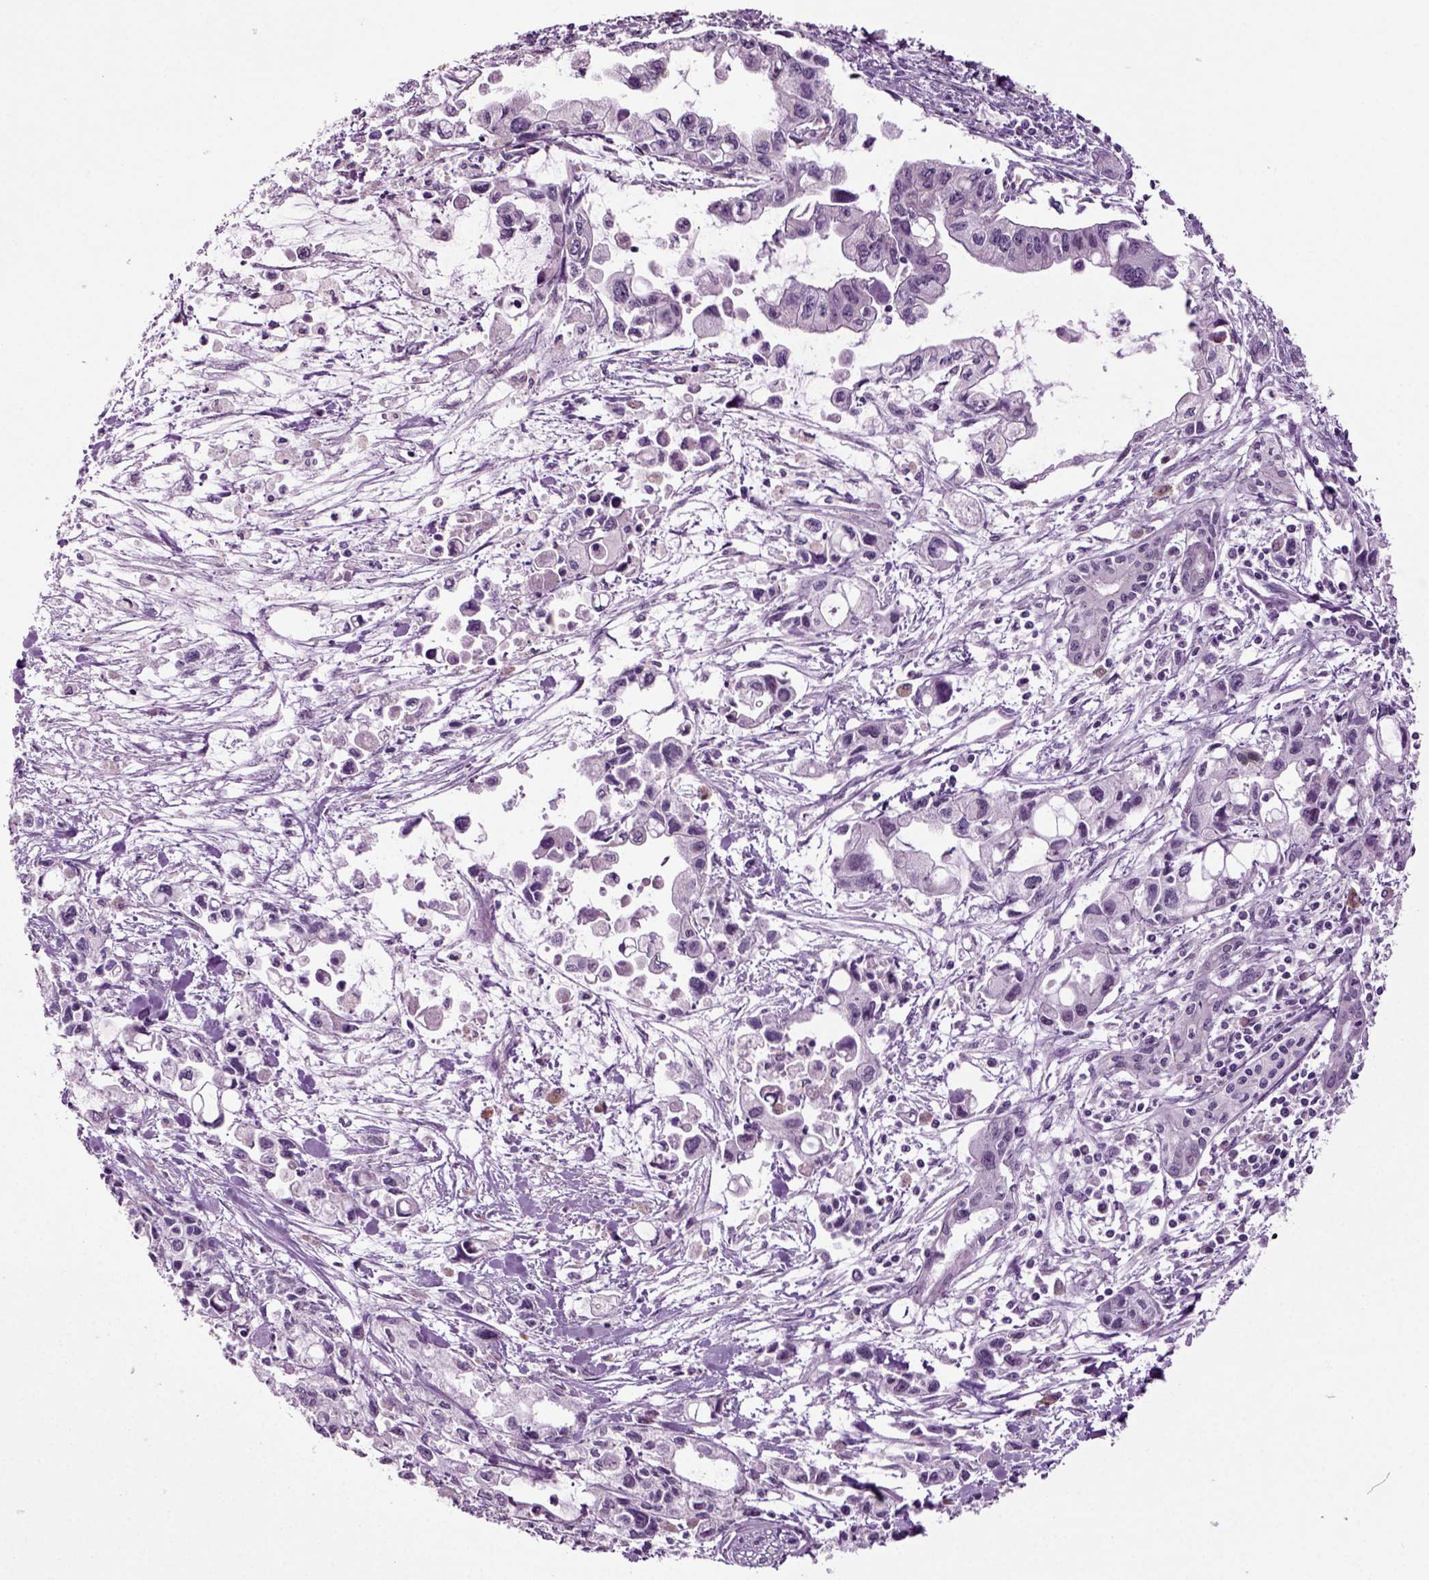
{"staining": {"intensity": "negative", "quantity": "none", "location": "none"}, "tissue": "pancreatic cancer", "cell_type": "Tumor cells", "image_type": "cancer", "snomed": [{"axis": "morphology", "description": "Adenocarcinoma, NOS"}, {"axis": "topography", "description": "Pancreas"}], "caption": "This image is of pancreatic cancer stained with immunohistochemistry (IHC) to label a protein in brown with the nuclei are counter-stained blue. There is no staining in tumor cells. (DAB immunohistochemistry, high magnification).", "gene": "SPATA17", "patient": {"sex": "female", "age": 61}}